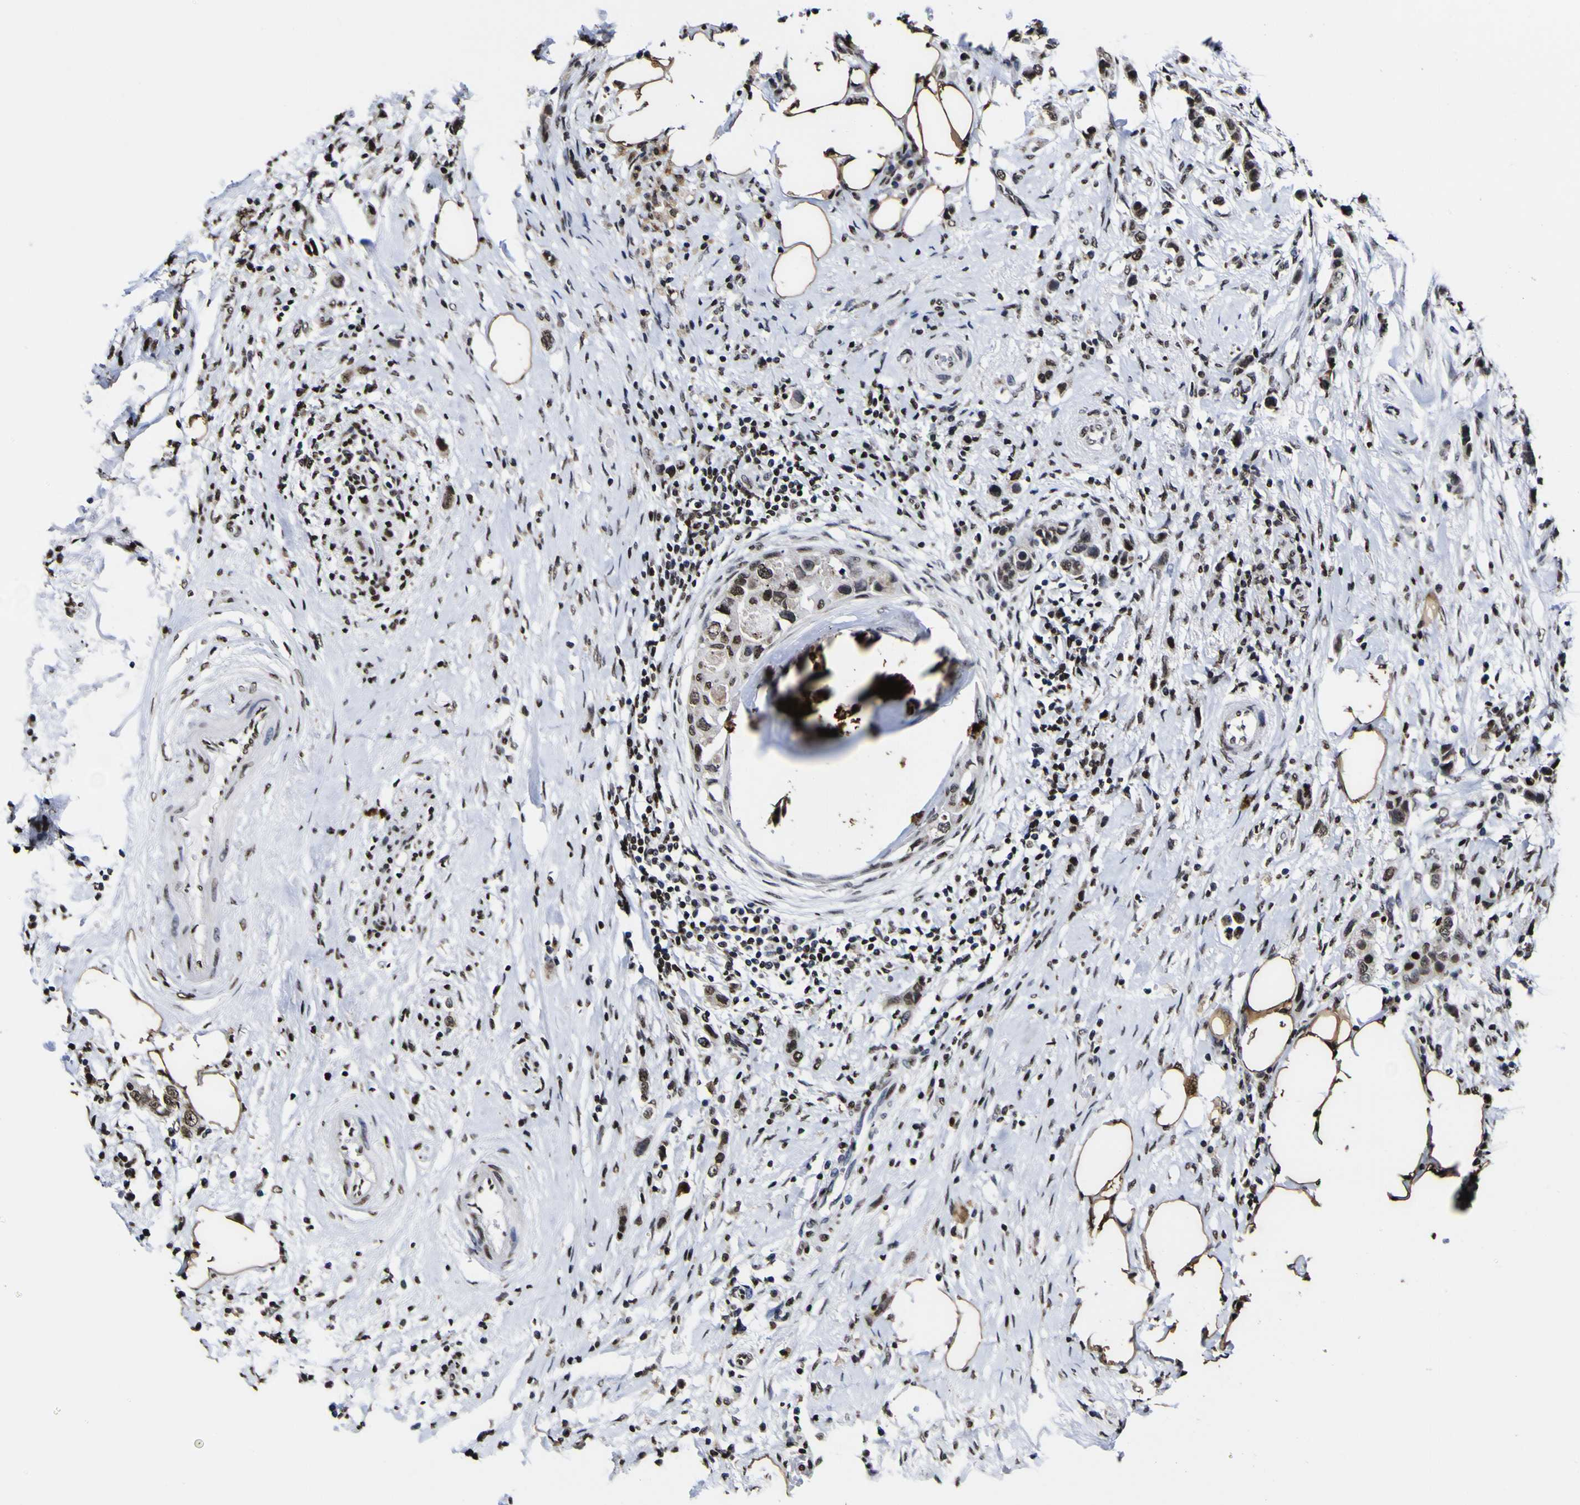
{"staining": {"intensity": "strong", "quantity": ">75%", "location": "nuclear"}, "tissue": "breast cancer", "cell_type": "Tumor cells", "image_type": "cancer", "snomed": [{"axis": "morphology", "description": "Normal tissue, NOS"}, {"axis": "morphology", "description": "Duct carcinoma"}, {"axis": "topography", "description": "Breast"}], "caption": "Protein expression analysis of human breast cancer reveals strong nuclear staining in about >75% of tumor cells.", "gene": "PIAS1", "patient": {"sex": "female", "age": 50}}